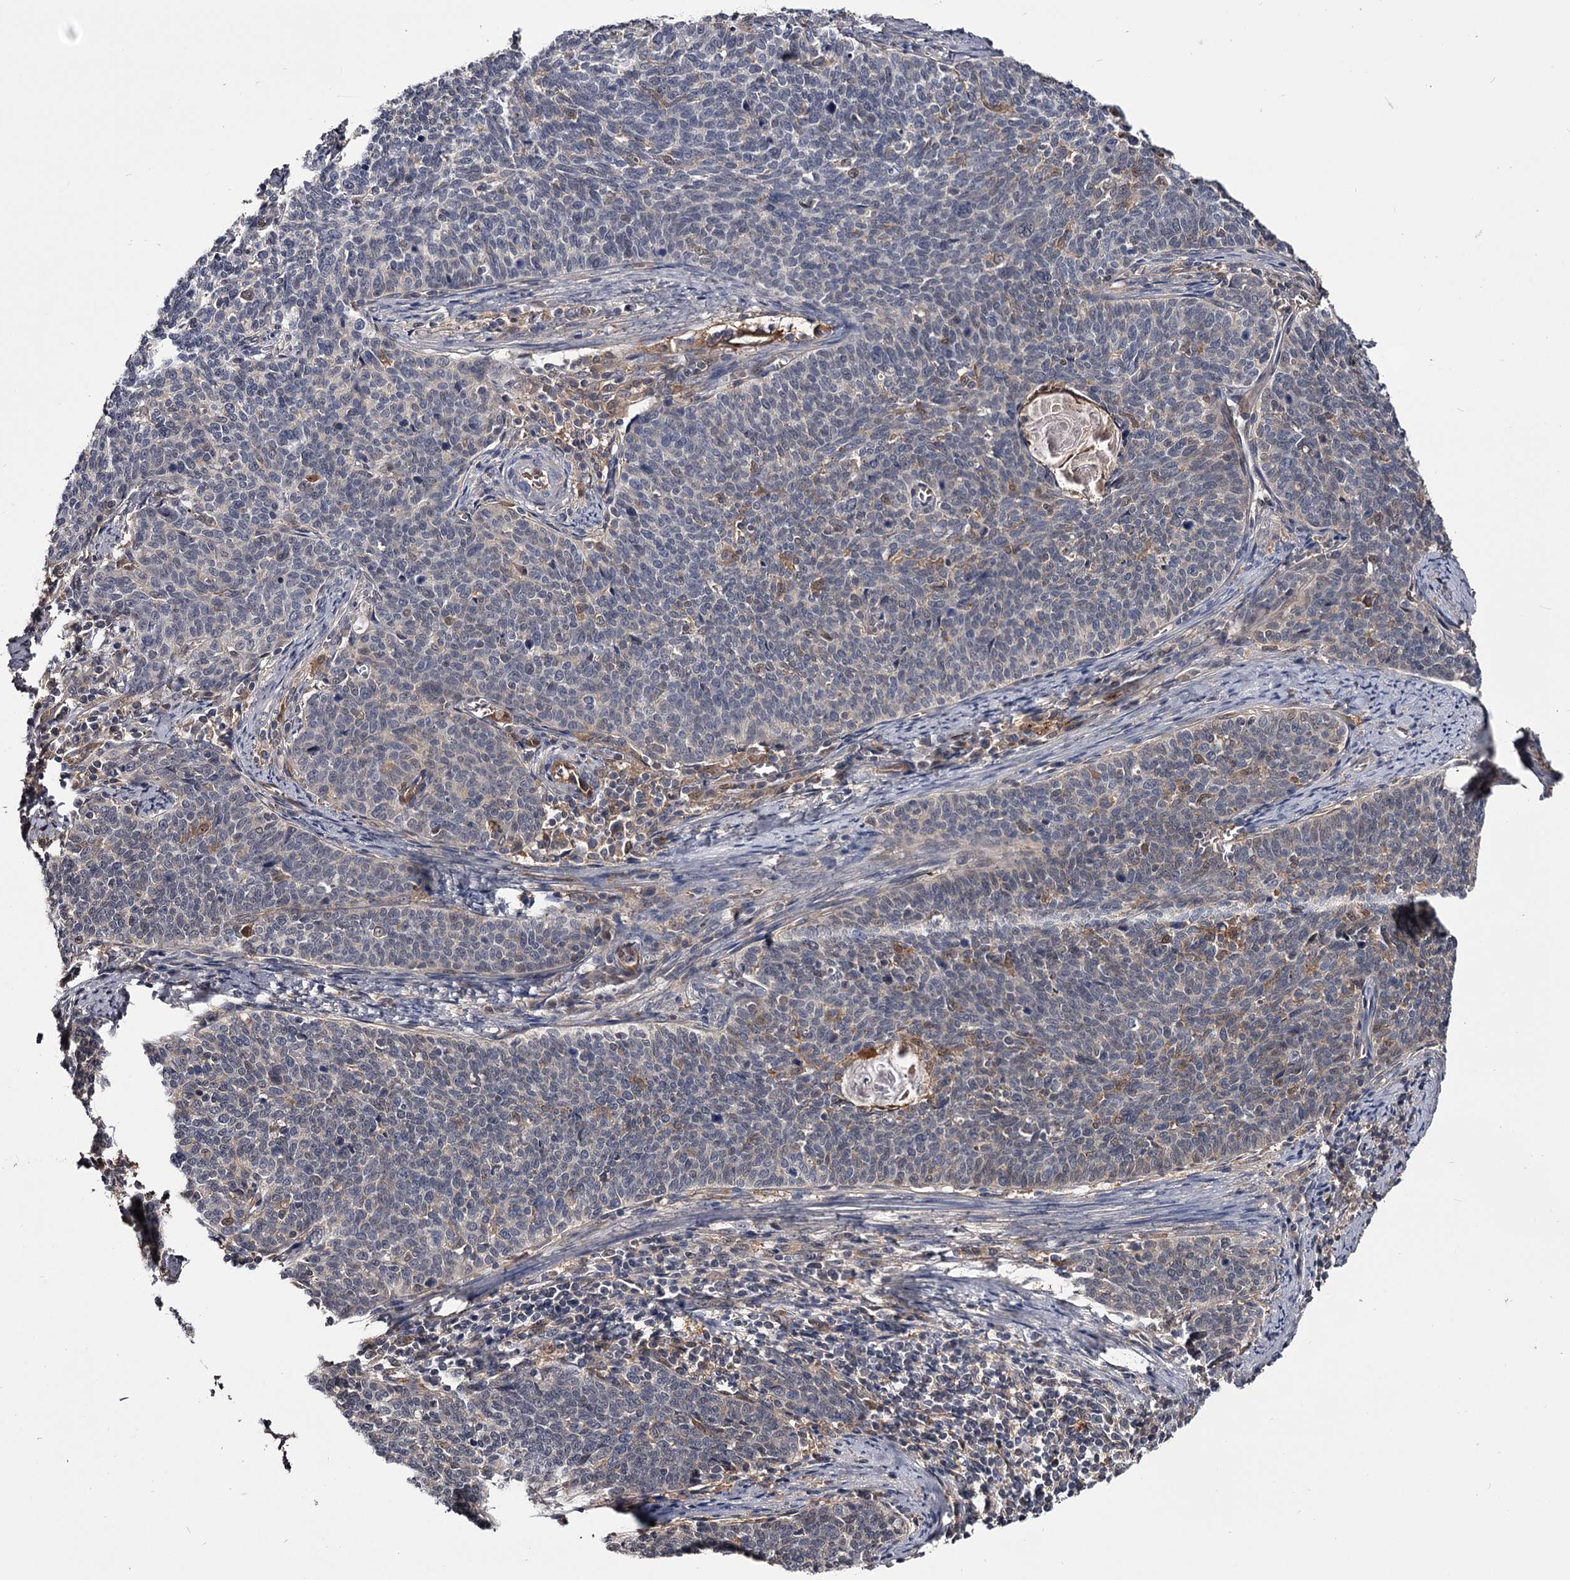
{"staining": {"intensity": "negative", "quantity": "none", "location": "none"}, "tissue": "cervical cancer", "cell_type": "Tumor cells", "image_type": "cancer", "snomed": [{"axis": "morphology", "description": "Squamous cell carcinoma, NOS"}, {"axis": "topography", "description": "Cervix"}], "caption": "This is an immunohistochemistry image of human cervical cancer (squamous cell carcinoma). There is no staining in tumor cells.", "gene": "GSTO1", "patient": {"sex": "female", "age": 39}}